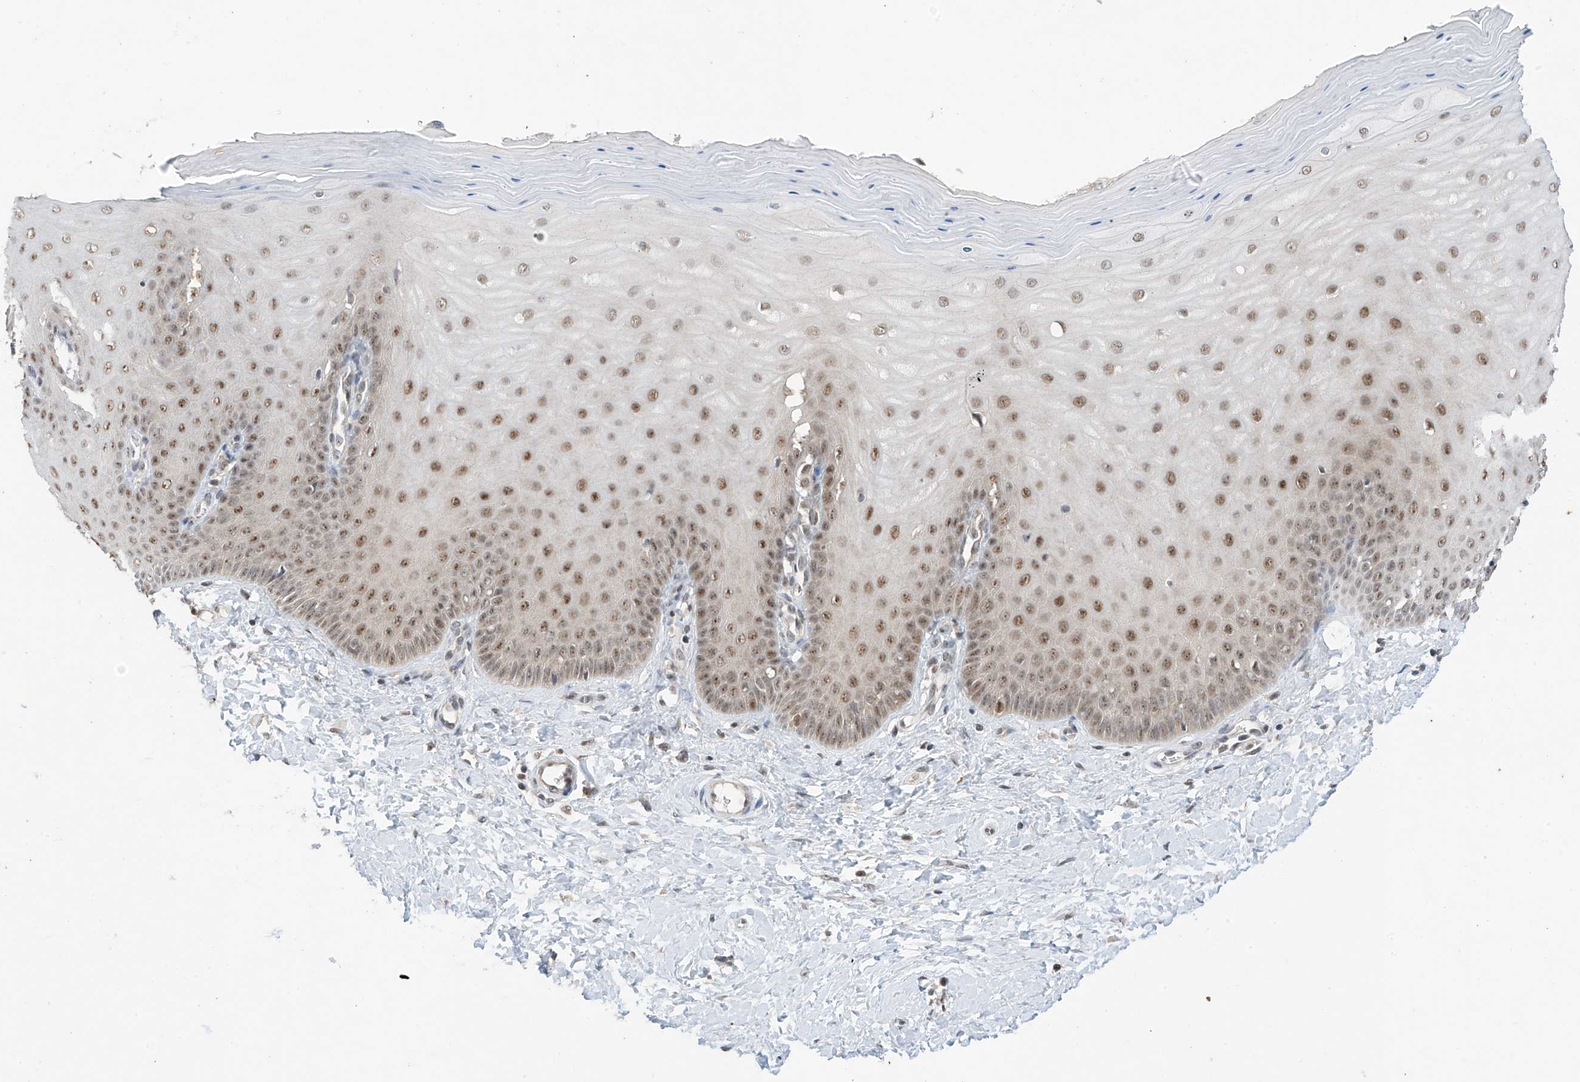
{"staining": {"intensity": "moderate", "quantity": ">75%", "location": "nuclear"}, "tissue": "cervix", "cell_type": "Glandular cells", "image_type": "normal", "snomed": [{"axis": "morphology", "description": "Normal tissue, NOS"}, {"axis": "topography", "description": "Cervix"}], "caption": "Immunohistochemical staining of unremarkable cervix reveals >75% levels of moderate nuclear protein expression in approximately >75% of glandular cells. Using DAB (brown) and hematoxylin (blue) stains, captured at high magnification using brightfield microscopy.", "gene": "RPAIN", "patient": {"sex": "female", "age": 55}}